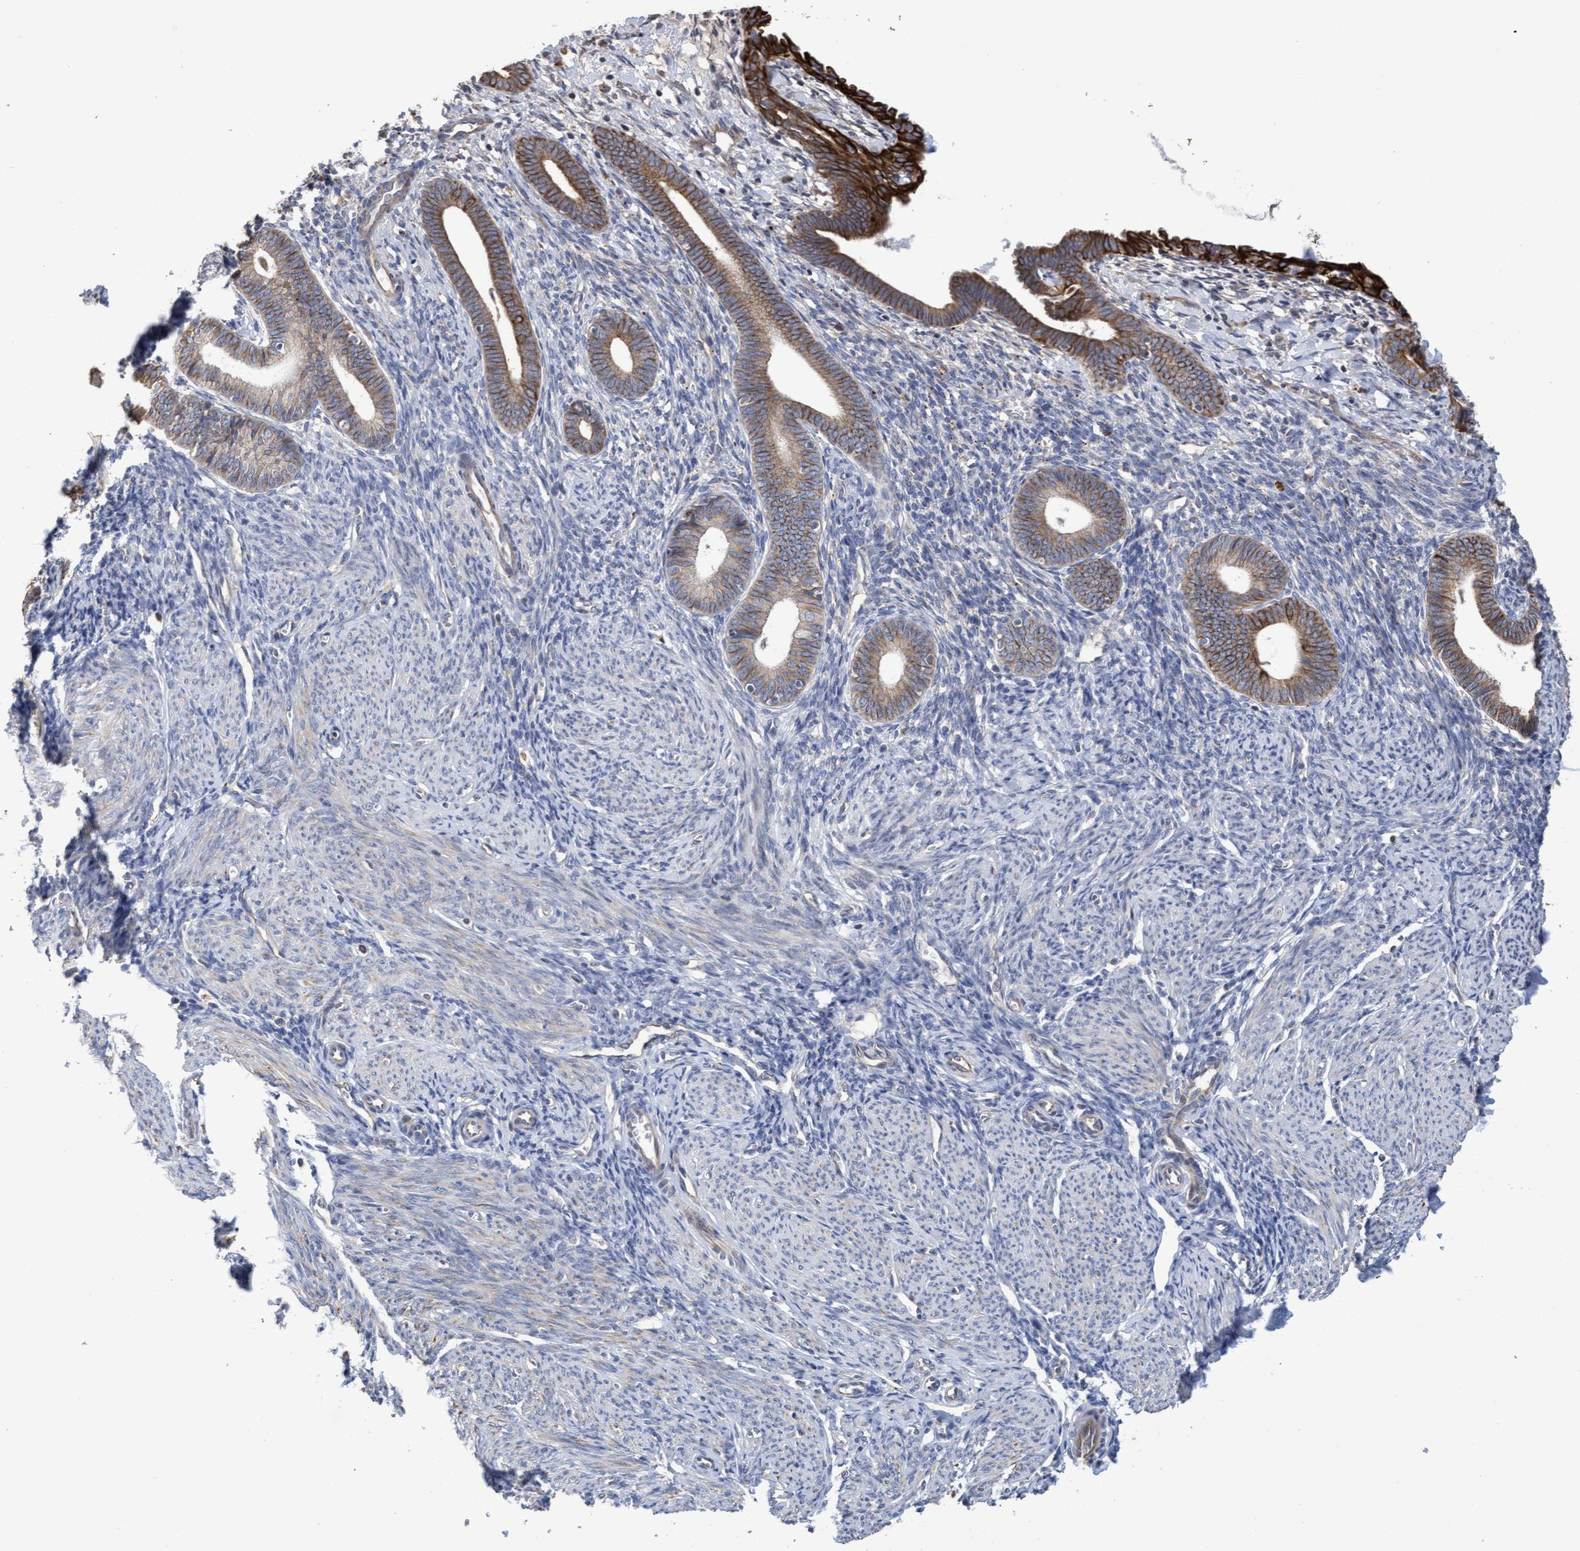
{"staining": {"intensity": "weak", "quantity": "<25%", "location": "cytoplasmic/membranous"}, "tissue": "endometrium", "cell_type": "Cells in endometrial stroma", "image_type": "normal", "snomed": [{"axis": "morphology", "description": "Normal tissue, NOS"}, {"axis": "morphology", "description": "Adenocarcinoma, NOS"}, {"axis": "topography", "description": "Endometrium"}], "caption": "Benign endometrium was stained to show a protein in brown. There is no significant staining in cells in endometrial stroma.", "gene": "KRT24", "patient": {"sex": "female", "age": 57}}